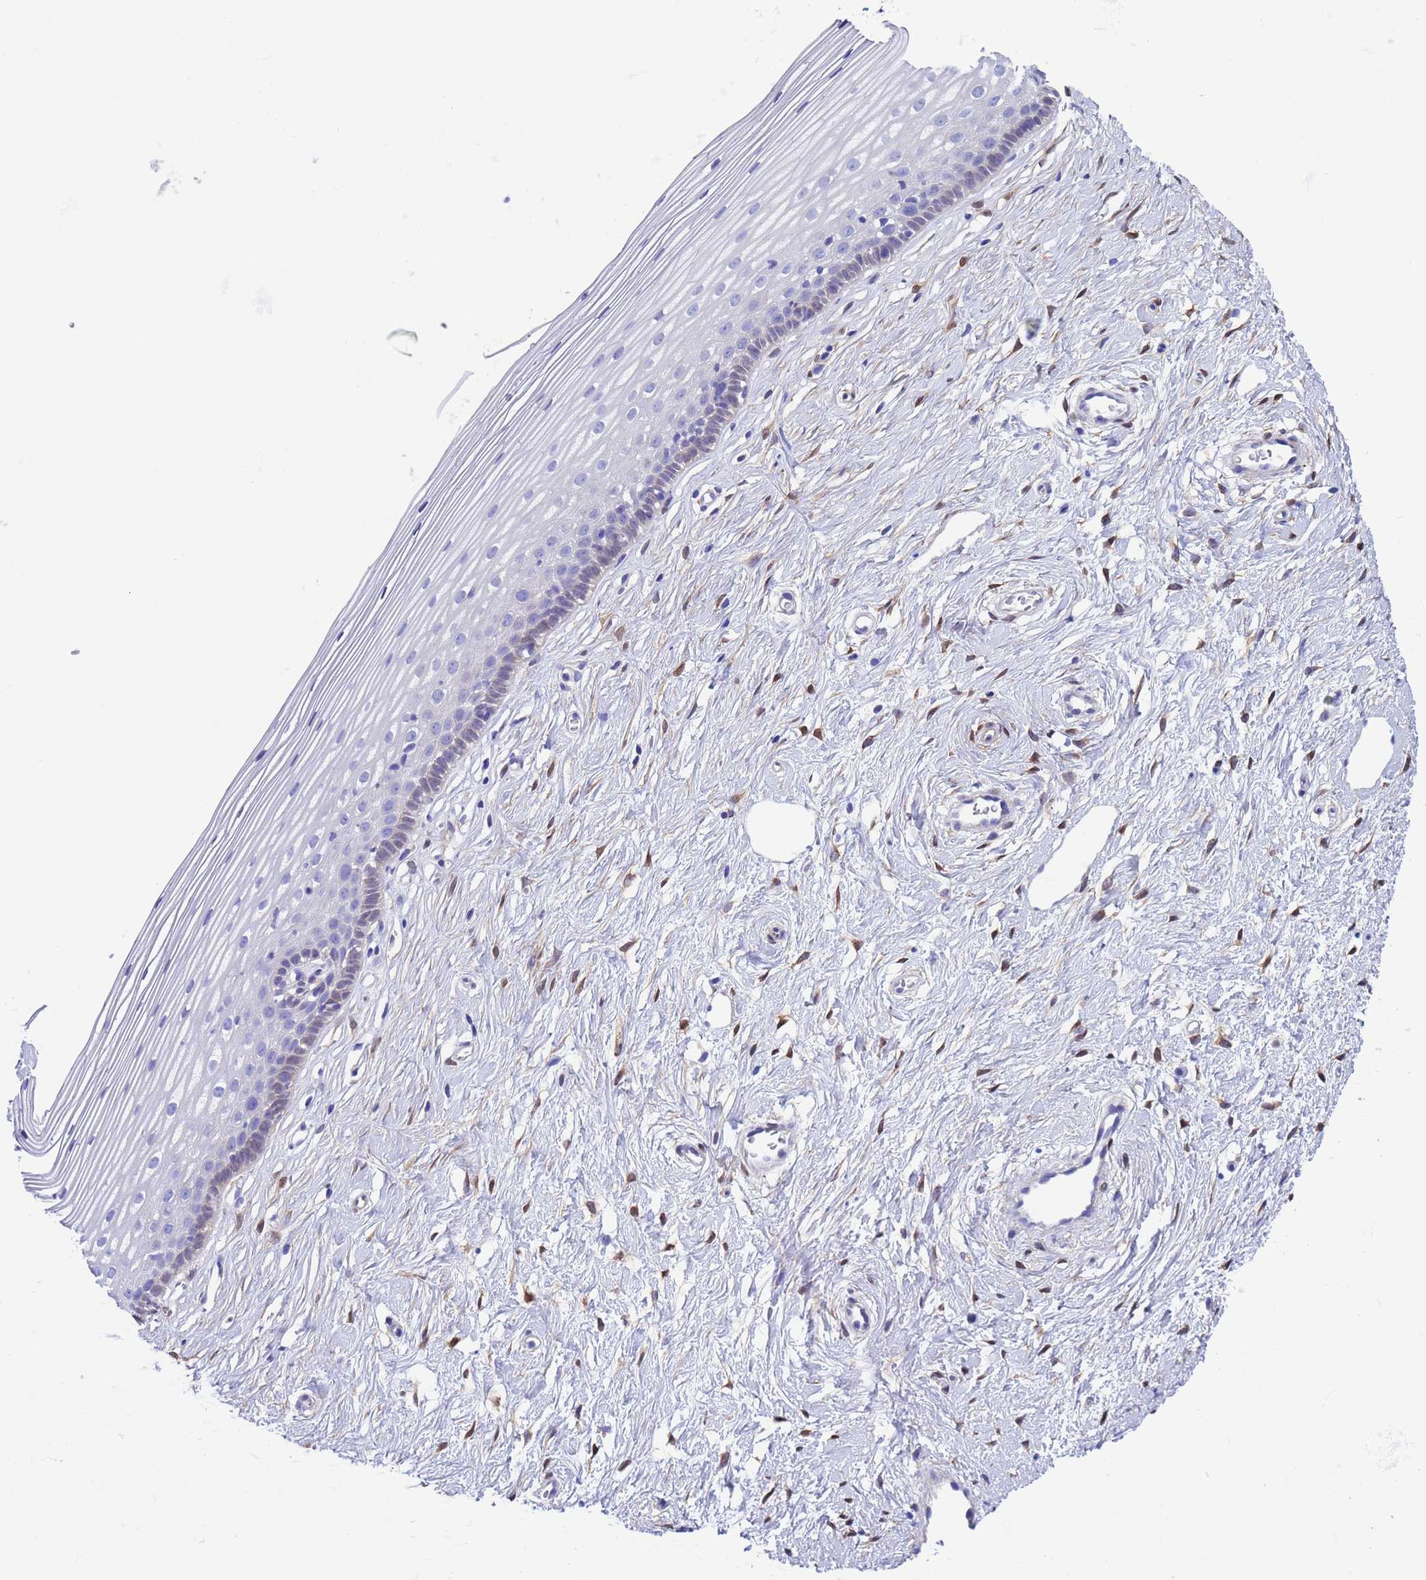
{"staining": {"intensity": "moderate", "quantity": "25%-75%", "location": "cytoplasmic/membranous"}, "tissue": "cervix", "cell_type": "Glandular cells", "image_type": "normal", "snomed": [{"axis": "morphology", "description": "Normal tissue, NOS"}, {"axis": "topography", "description": "Cervix"}], "caption": "This is a photomicrograph of immunohistochemistry (IHC) staining of normal cervix, which shows moderate staining in the cytoplasmic/membranous of glandular cells.", "gene": "C6orf47", "patient": {"sex": "female", "age": 40}}